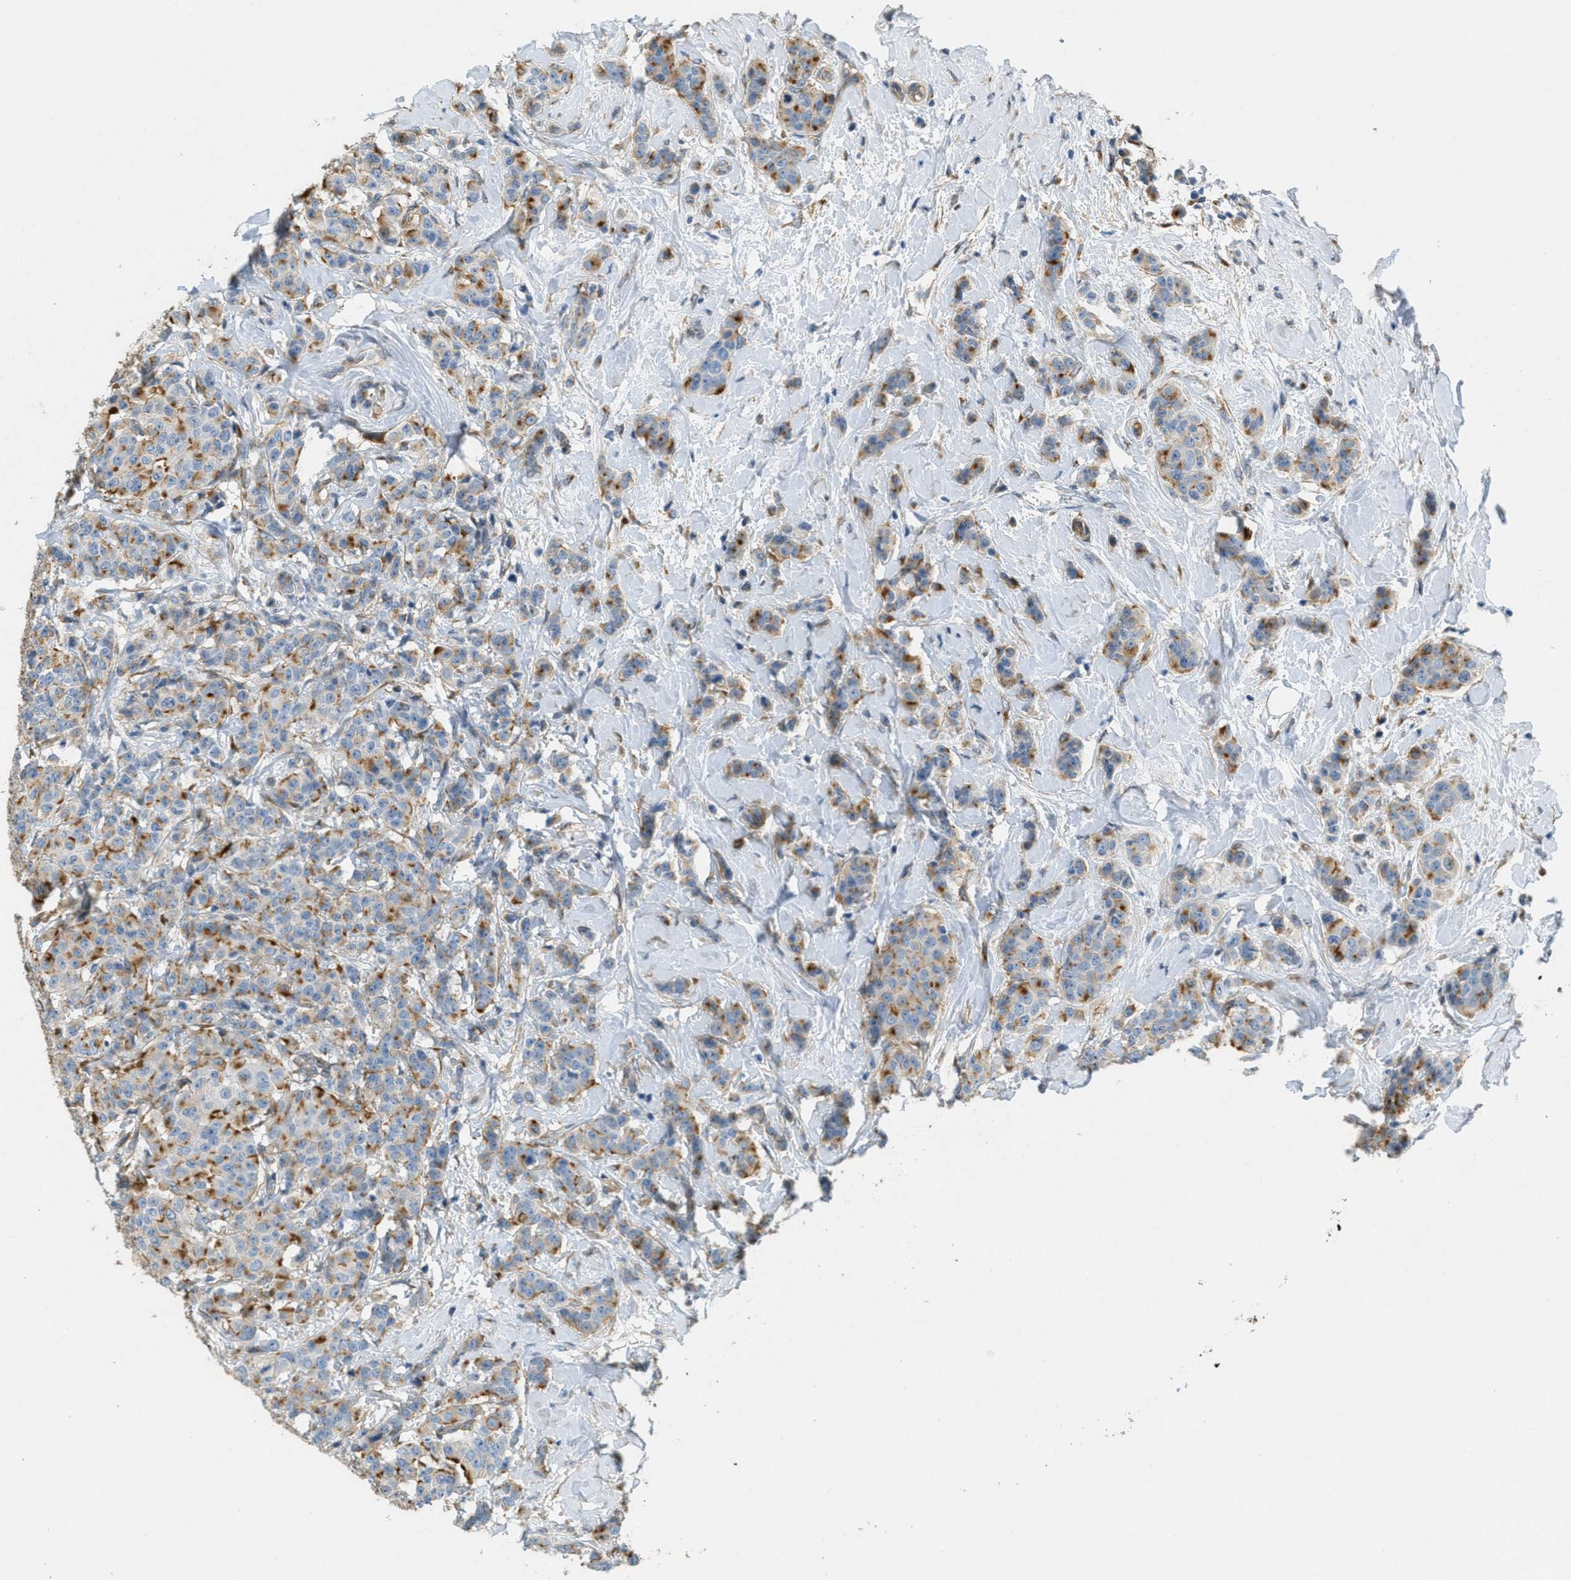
{"staining": {"intensity": "moderate", "quantity": ">75%", "location": "cytoplasmic/membranous"}, "tissue": "breast cancer", "cell_type": "Tumor cells", "image_type": "cancer", "snomed": [{"axis": "morphology", "description": "Normal tissue, NOS"}, {"axis": "morphology", "description": "Duct carcinoma"}, {"axis": "topography", "description": "Breast"}], "caption": "IHC of breast infiltrating ductal carcinoma shows medium levels of moderate cytoplasmic/membranous expression in approximately >75% of tumor cells.", "gene": "ADCY5", "patient": {"sex": "female", "age": 40}}